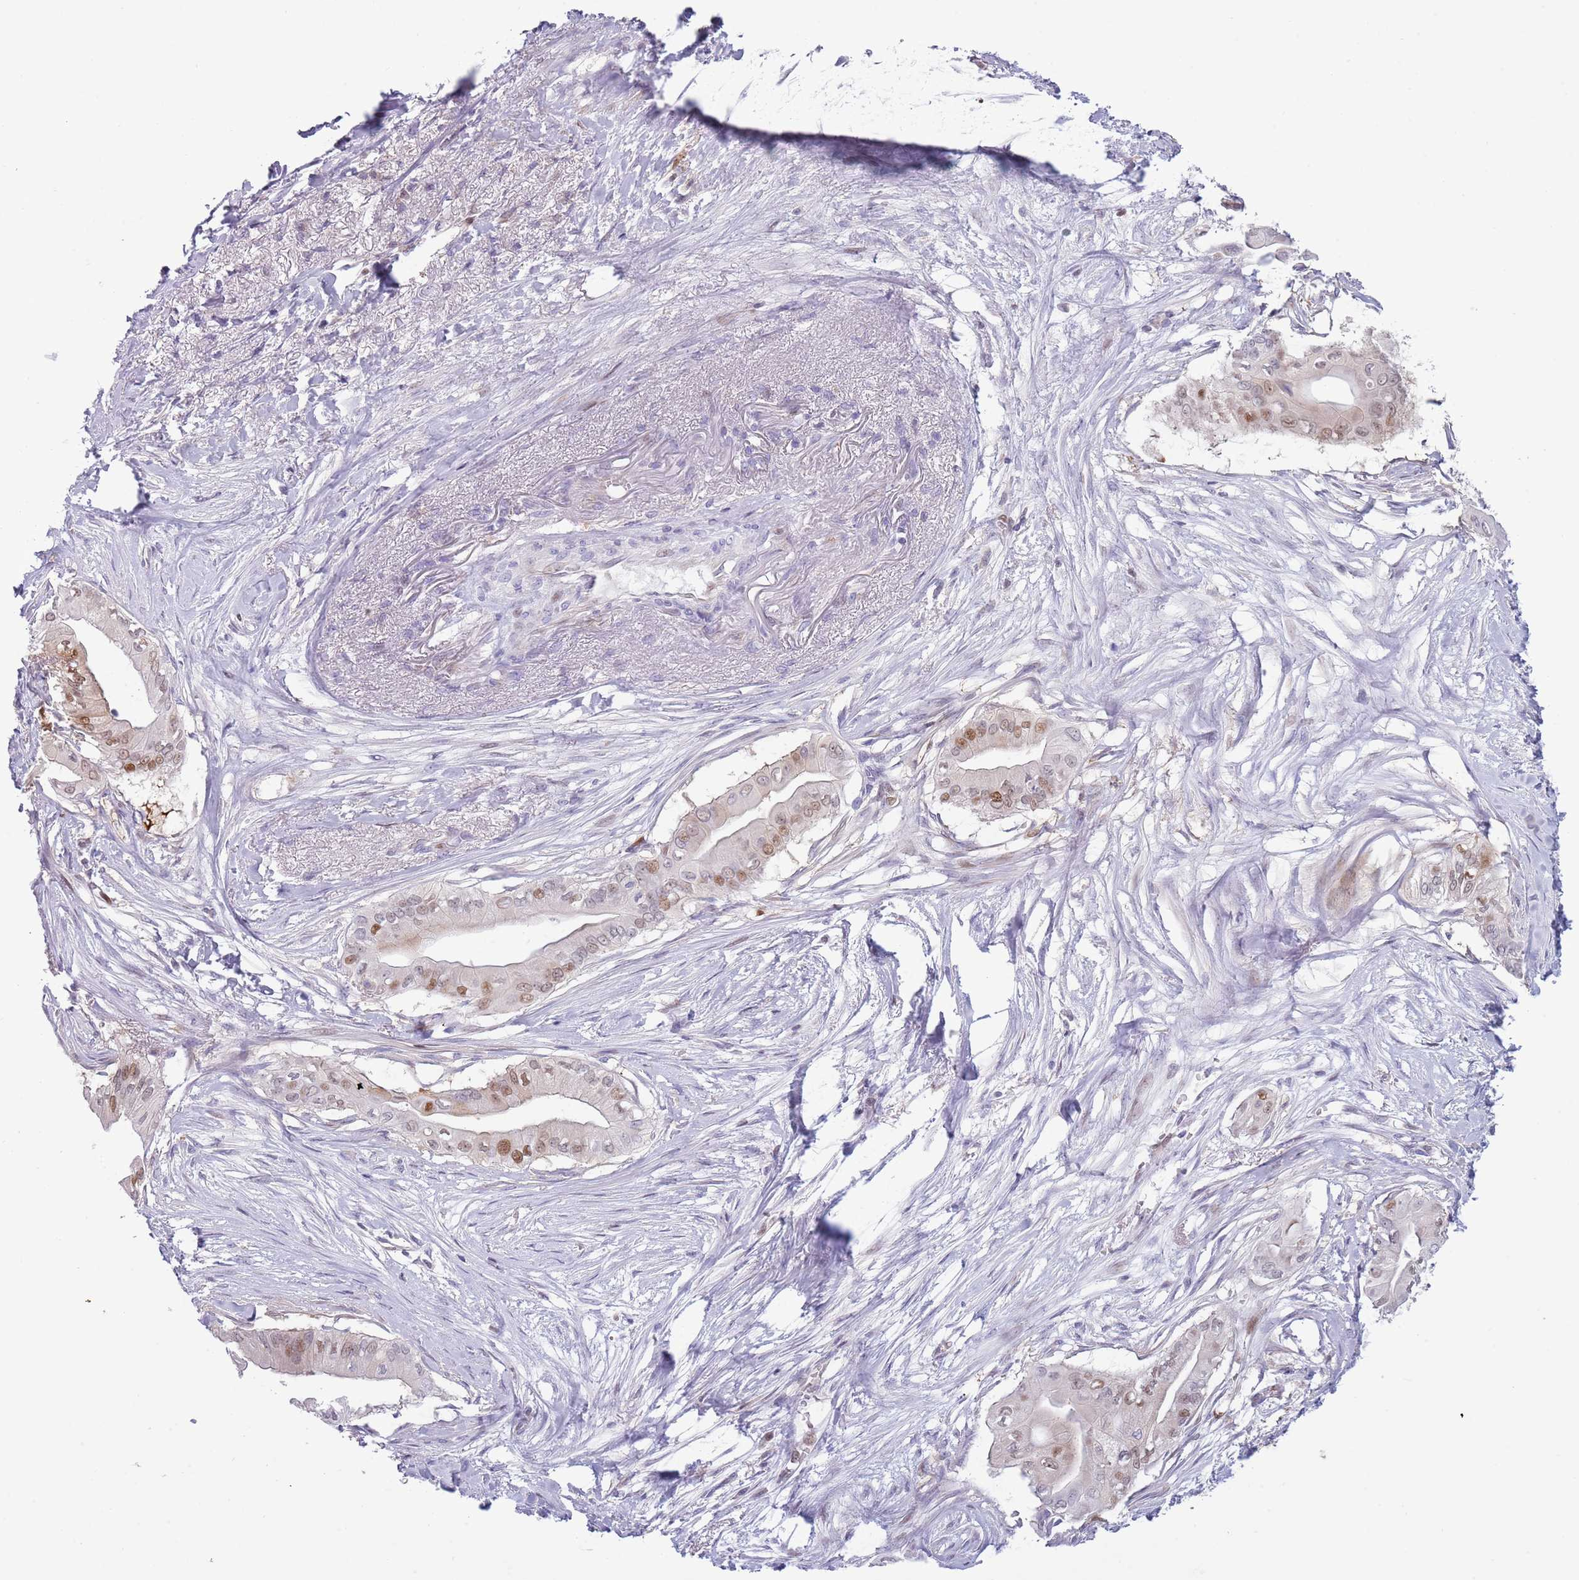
{"staining": {"intensity": "moderate", "quantity": "<25%", "location": "nuclear"}, "tissue": "pancreatic cancer", "cell_type": "Tumor cells", "image_type": "cancer", "snomed": [{"axis": "morphology", "description": "Adenocarcinoma, NOS"}, {"axis": "topography", "description": "Pancreas"}], "caption": "Immunohistochemical staining of pancreatic cancer reveals low levels of moderate nuclear protein positivity in approximately <25% of tumor cells.", "gene": "NBPF6", "patient": {"sex": "male", "age": 71}}